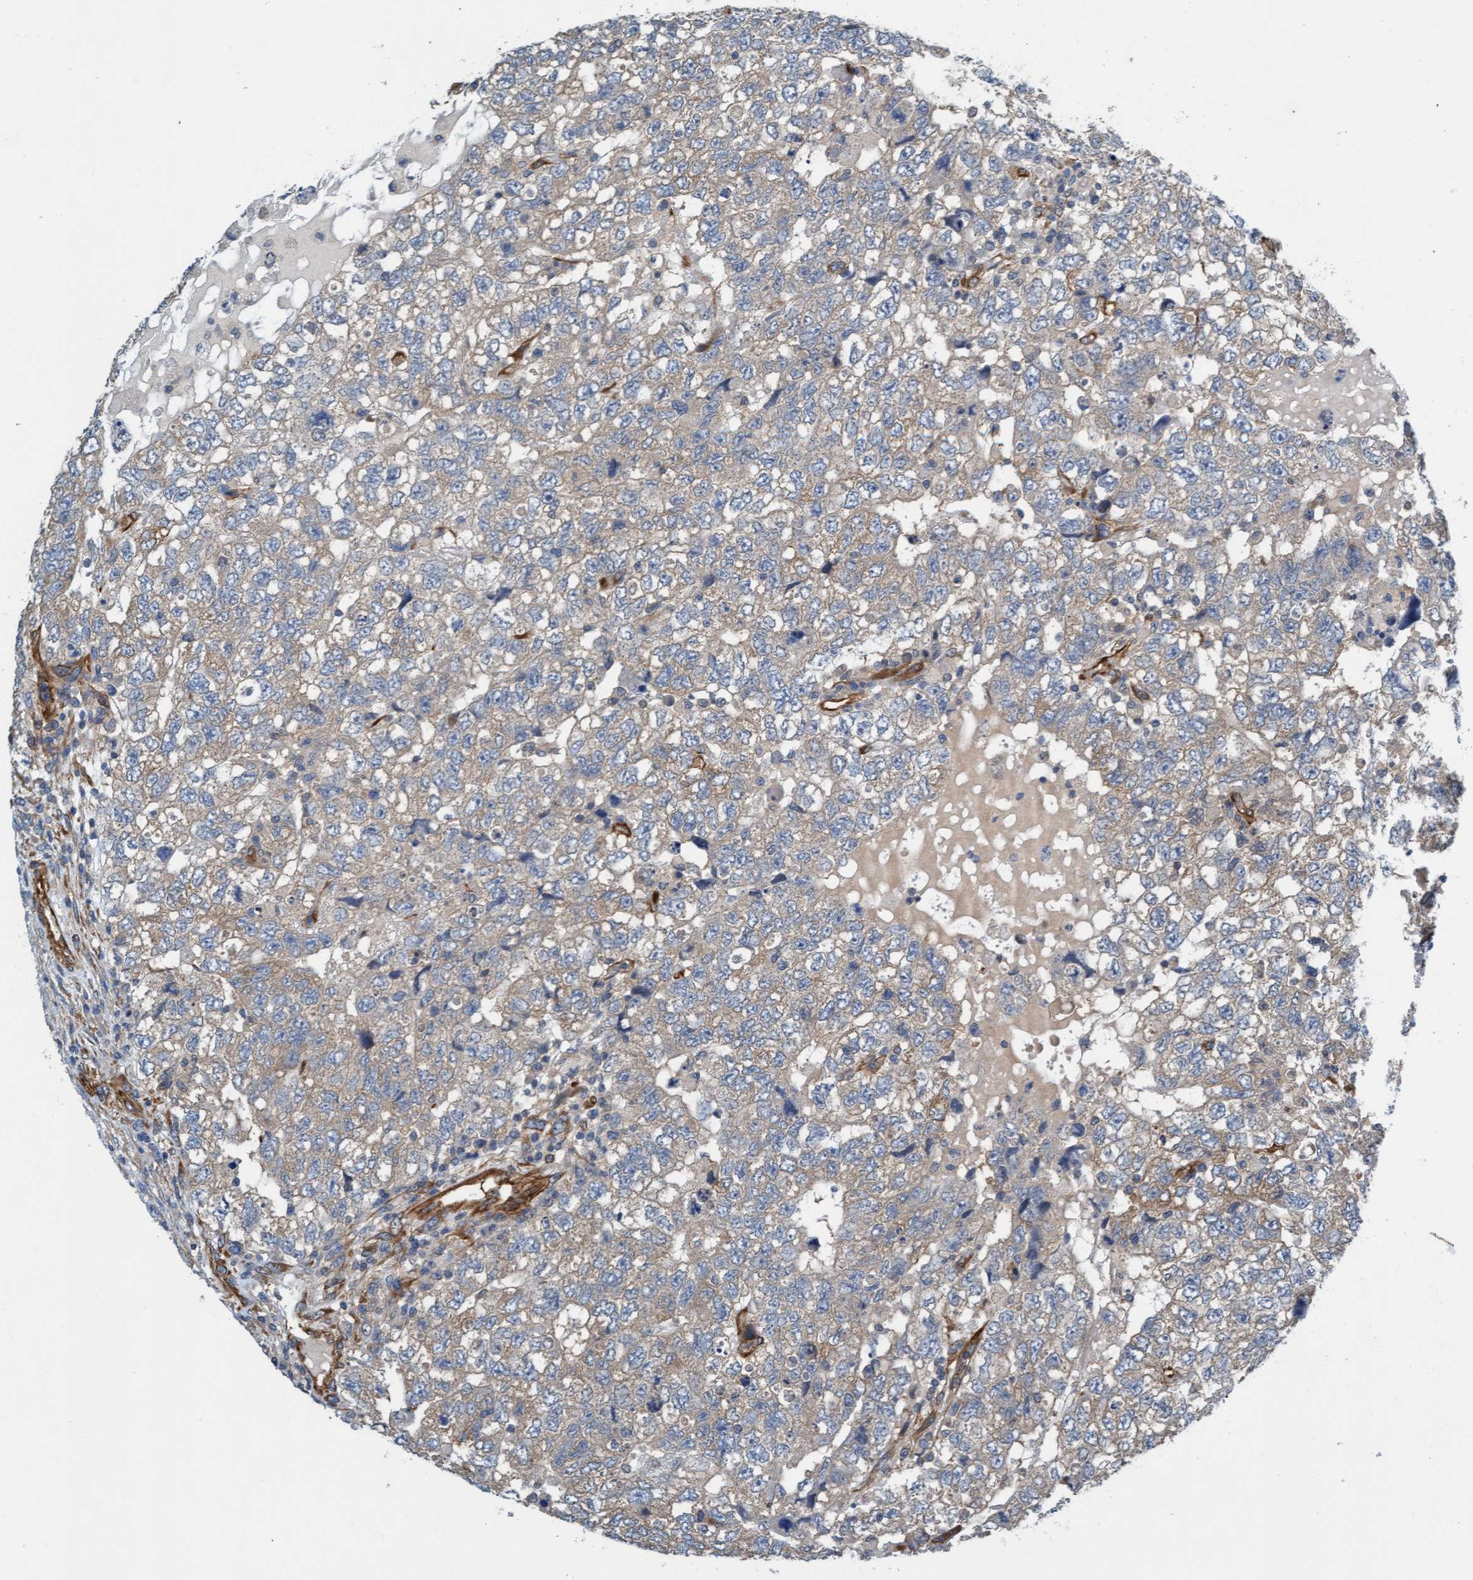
{"staining": {"intensity": "weak", "quantity": "<25%", "location": "cytoplasmic/membranous"}, "tissue": "testis cancer", "cell_type": "Tumor cells", "image_type": "cancer", "snomed": [{"axis": "morphology", "description": "Carcinoma, Embryonal, NOS"}, {"axis": "topography", "description": "Testis"}], "caption": "IHC of testis embryonal carcinoma demonstrates no staining in tumor cells.", "gene": "FMNL3", "patient": {"sex": "male", "age": 36}}